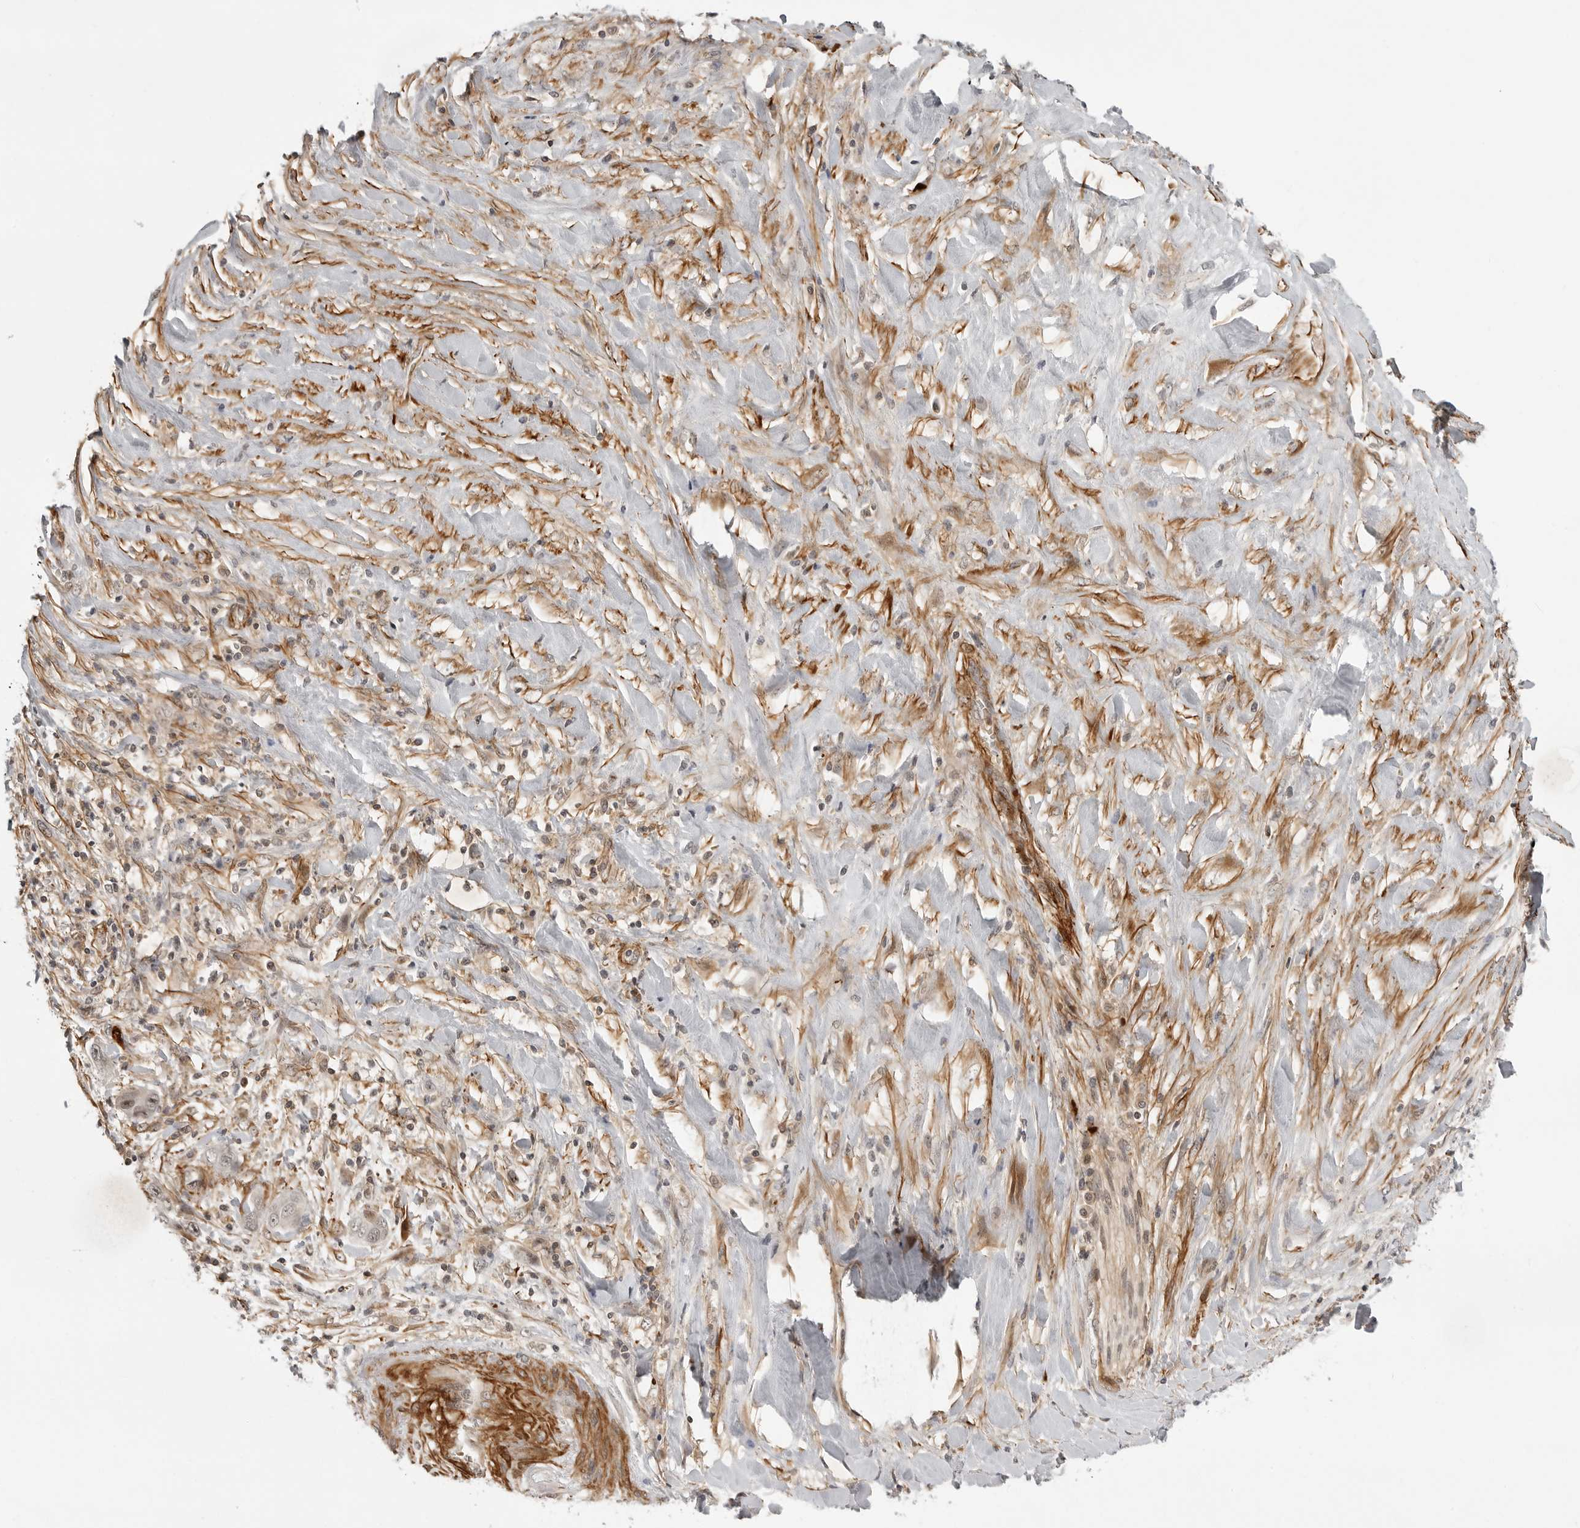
{"staining": {"intensity": "weak", "quantity": ">75%", "location": "nuclear"}, "tissue": "liver cancer", "cell_type": "Tumor cells", "image_type": "cancer", "snomed": [{"axis": "morphology", "description": "Cholangiocarcinoma"}, {"axis": "topography", "description": "Liver"}], "caption": "An image showing weak nuclear staining in approximately >75% of tumor cells in liver cancer (cholangiocarcinoma), as visualized by brown immunohistochemical staining.", "gene": "TUT4", "patient": {"sex": "female", "age": 52}}